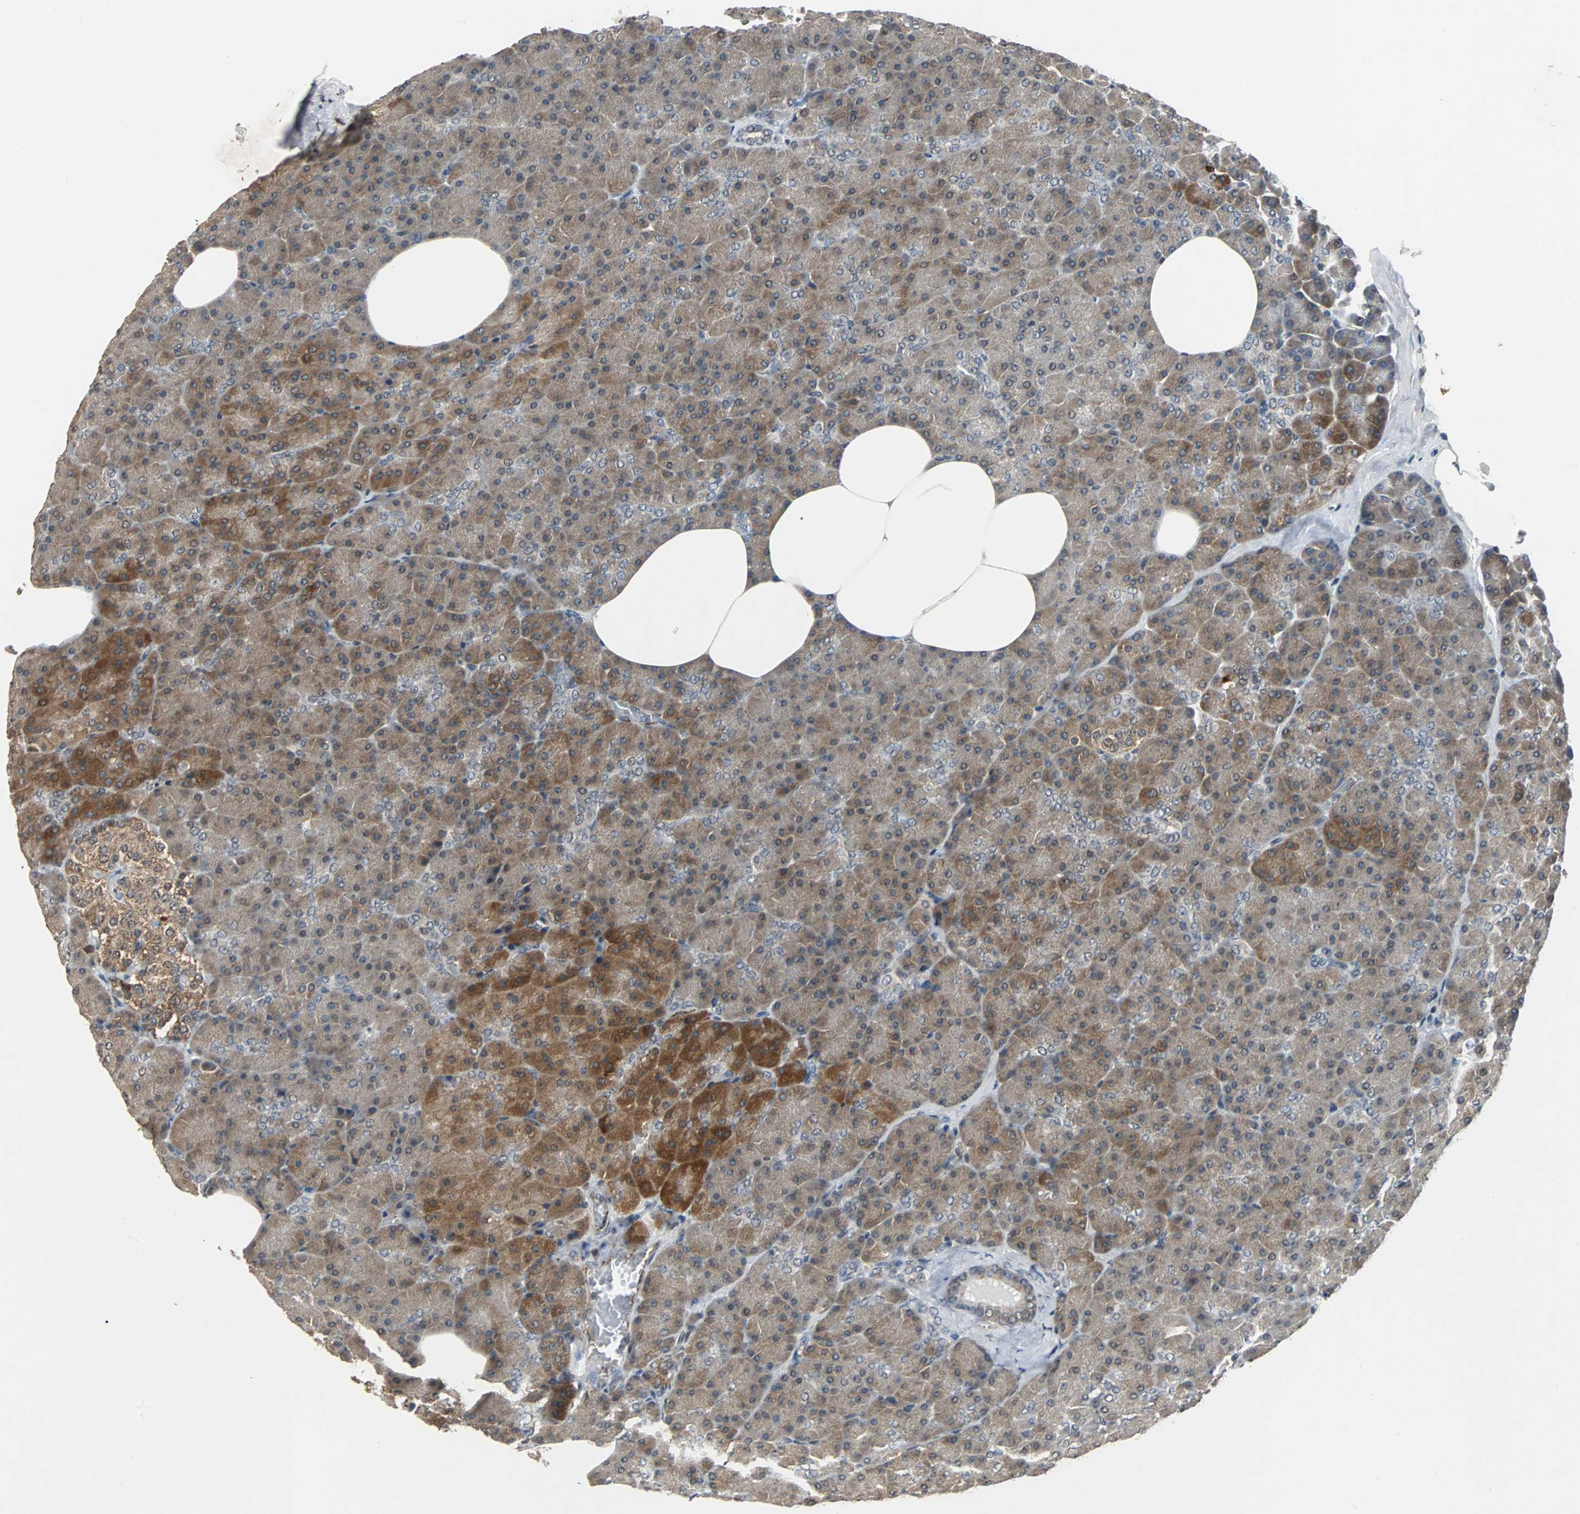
{"staining": {"intensity": "moderate", "quantity": ">75%", "location": "cytoplasmic/membranous"}, "tissue": "pancreas", "cell_type": "Exocrine glandular cells", "image_type": "normal", "snomed": [{"axis": "morphology", "description": "Normal tissue, NOS"}, {"axis": "topography", "description": "Pancreas"}], "caption": "This image displays immunohistochemistry staining of benign human pancreas, with medium moderate cytoplasmic/membranous positivity in approximately >75% of exocrine glandular cells.", "gene": "LSR", "patient": {"sex": "female", "age": 35}}